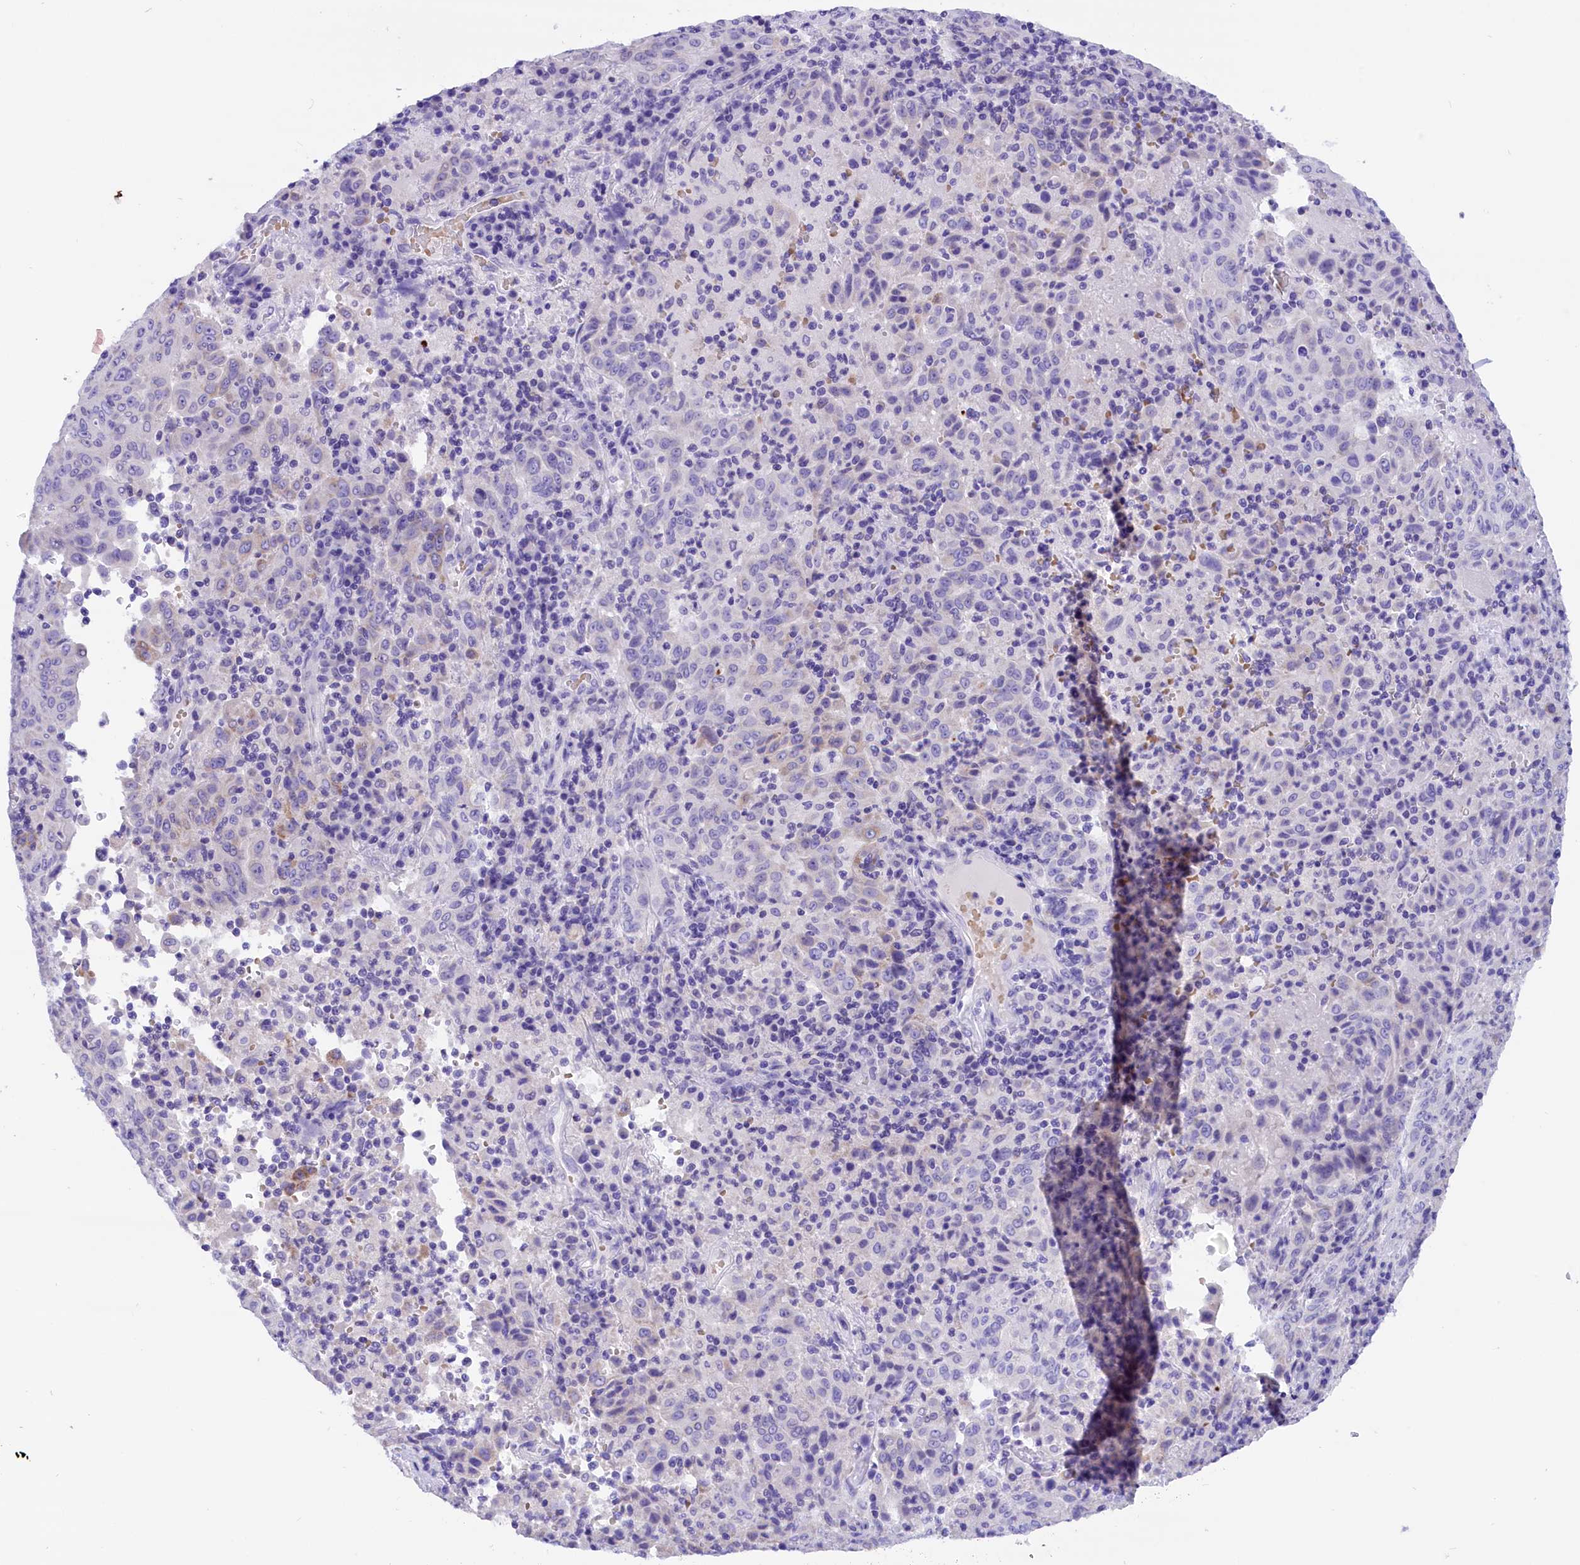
{"staining": {"intensity": "negative", "quantity": "none", "location": "none"}, "tissue": "pancreatic cancer", "cell_type": "Tumor cells", "image_type": "cancer", "snomed": [{"axis": "morphology", "description": "Adenocarcinoma, NOS"}, {"axis": "topography", "description": "Pancreas"}], "caption": "Pancreatic adenocarcinoma was stained to show a protein in brown. There is no significant positivity in tumor cells.", "gene": "ABAT", "patient": {"sex": "male", "age": 63}}